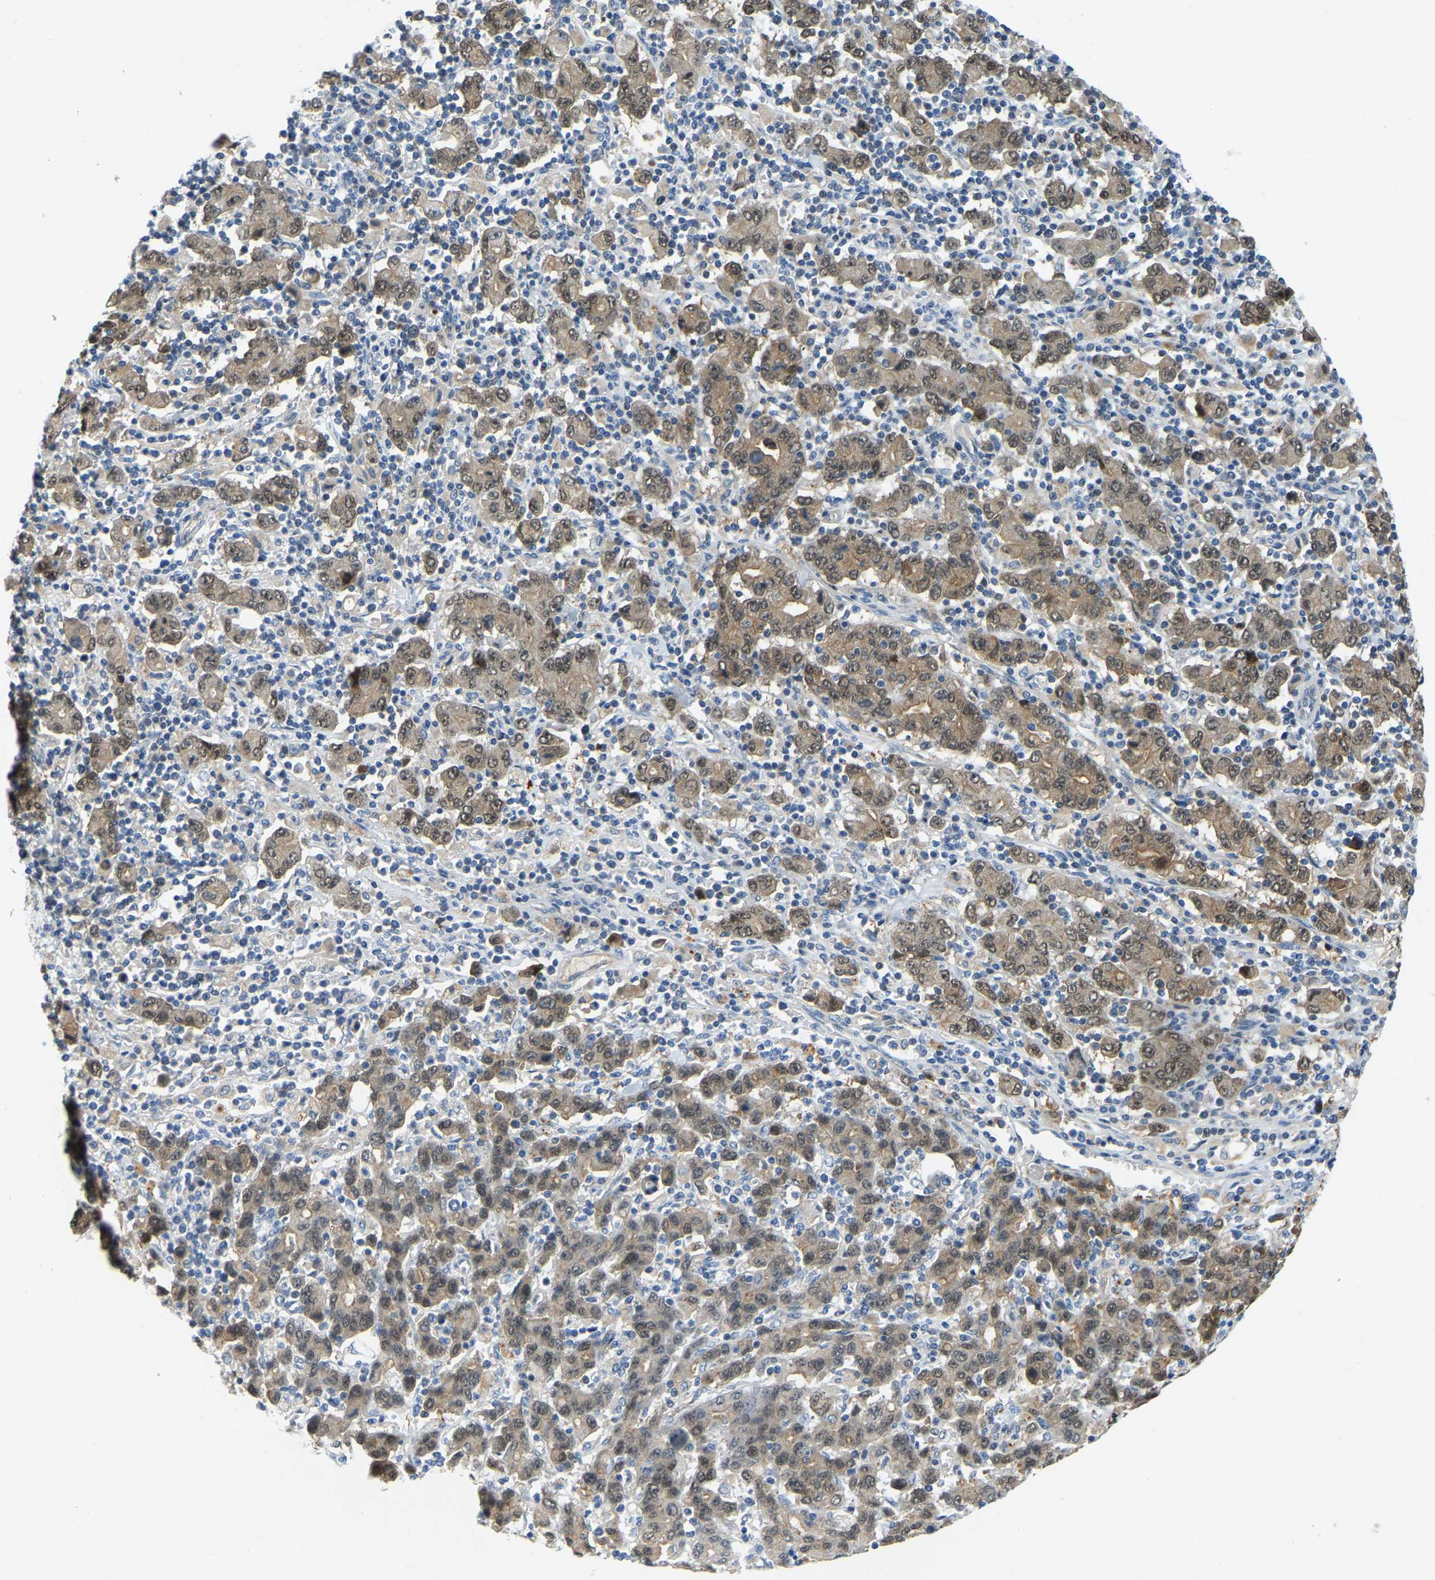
{"staining": {"intensity": "moderate", "quantity": ">75%", "location": "cytoplasmic/membranous"}, "tissue": "stomach cancer", "cell_type": "Tumor cells", "image_type": "cancer", "snomed": [{"axis": "morphology", "description": "Adenocarcinoma, NOS"}, {"axis": "topography", "description": "Stomach, upper"}], "caption": "Adenocarcinoma (stomach) was stained to show a protein in brown. There is medium levels of moderate cytoplasmic/membranous staining in about >75% of tumor cells.", "gene": "NME8", "patient": {"sex": "male", "age": 69}}